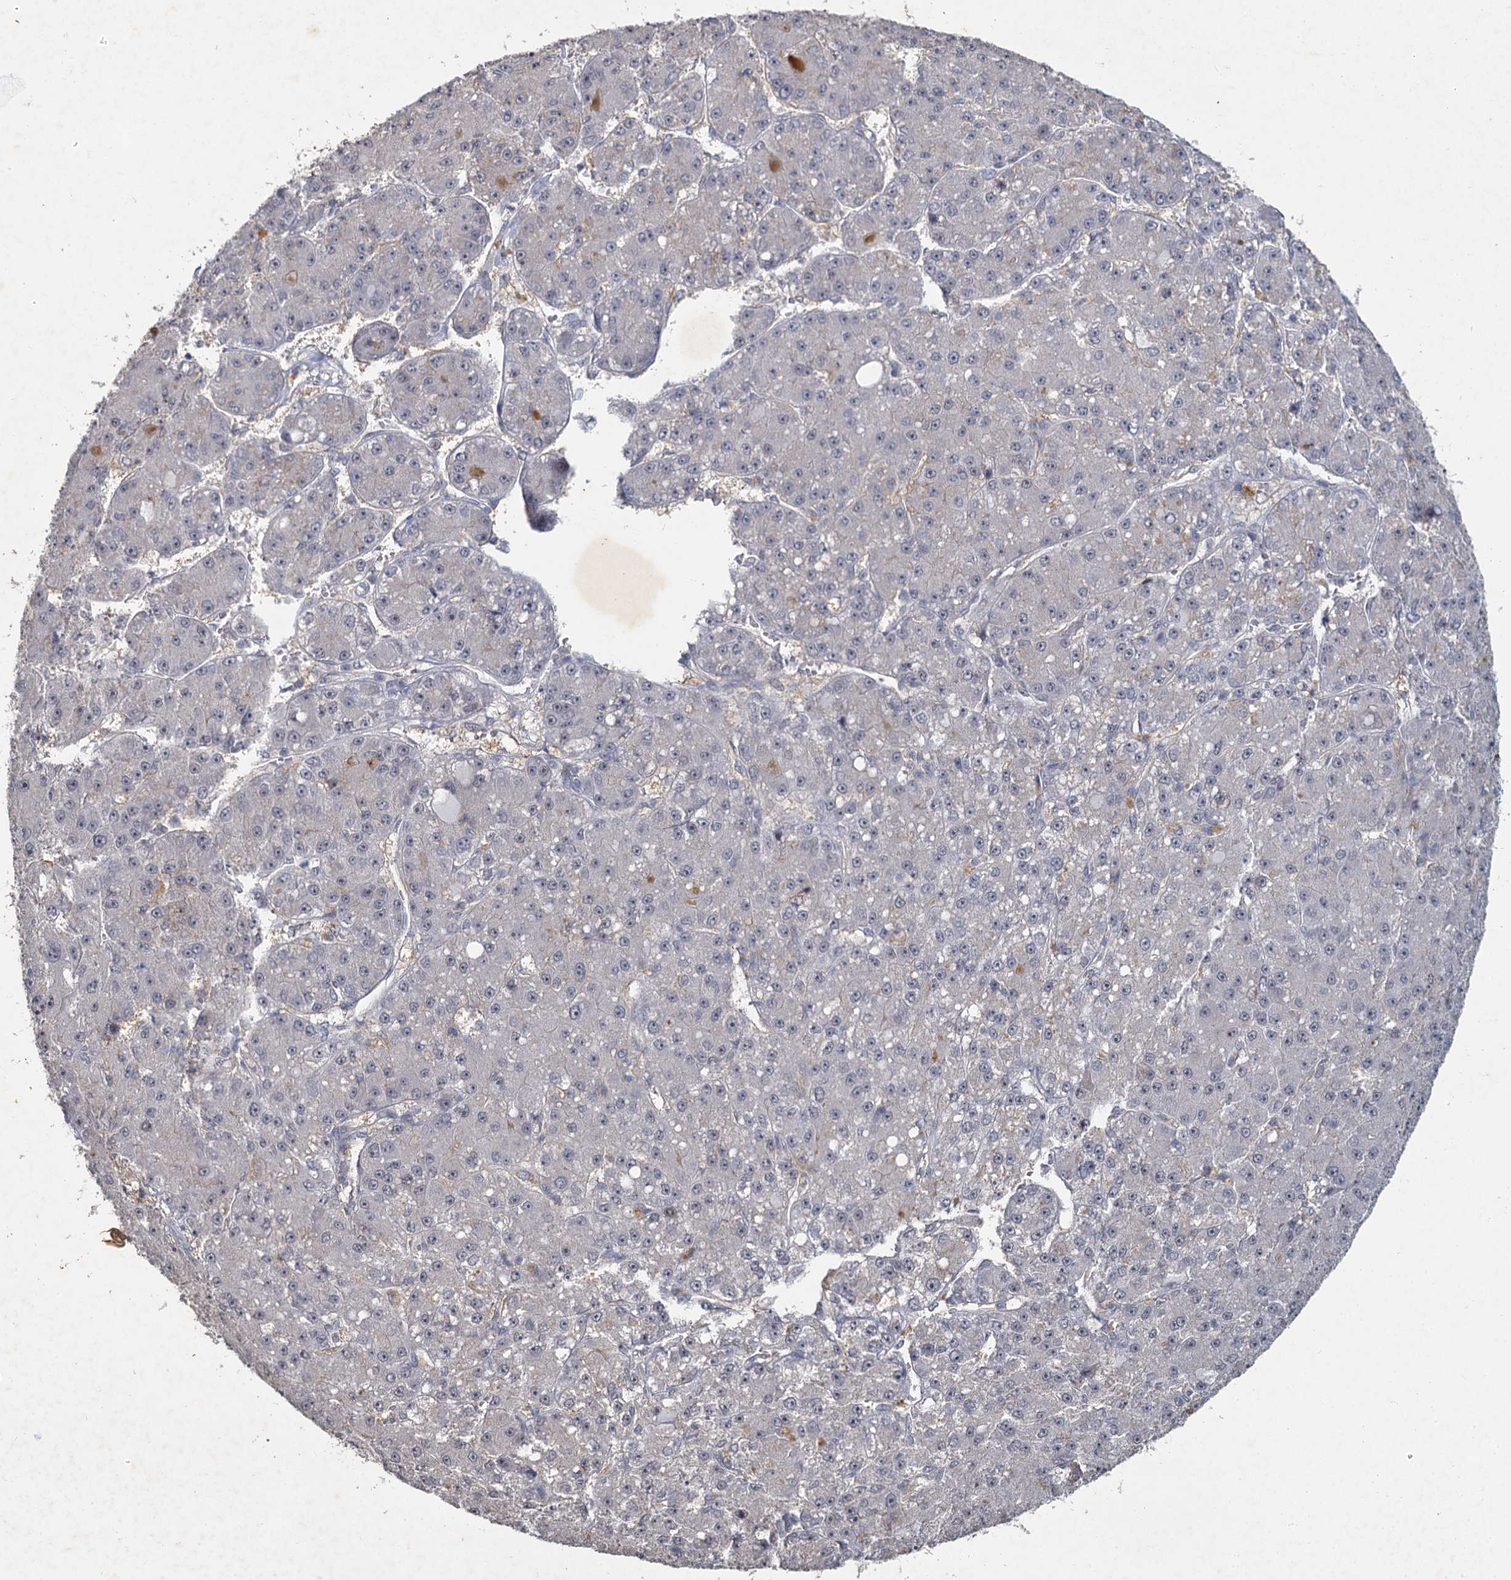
{"staining": {"intensity": "negative", "quantity": "none", "location": "none"}, "tissue": "liver cancer", "cell_type": "Tumor cells", "image_type": "cancer", "snomed": [{"axis": "morphology", "description": "Carcinoma, Hepatocellular, NOS"}, {"axis": "topography", "description": "Liver"}], "caption": "This image is of hepatocellular carcinoma (liver) stained with IHC to label a protein in brown with the nuclei are counter-stained blue. There is no positivity in tumor cells.", "gene": "MUCL1", "patient": {"sex": "male", "age": 67}}